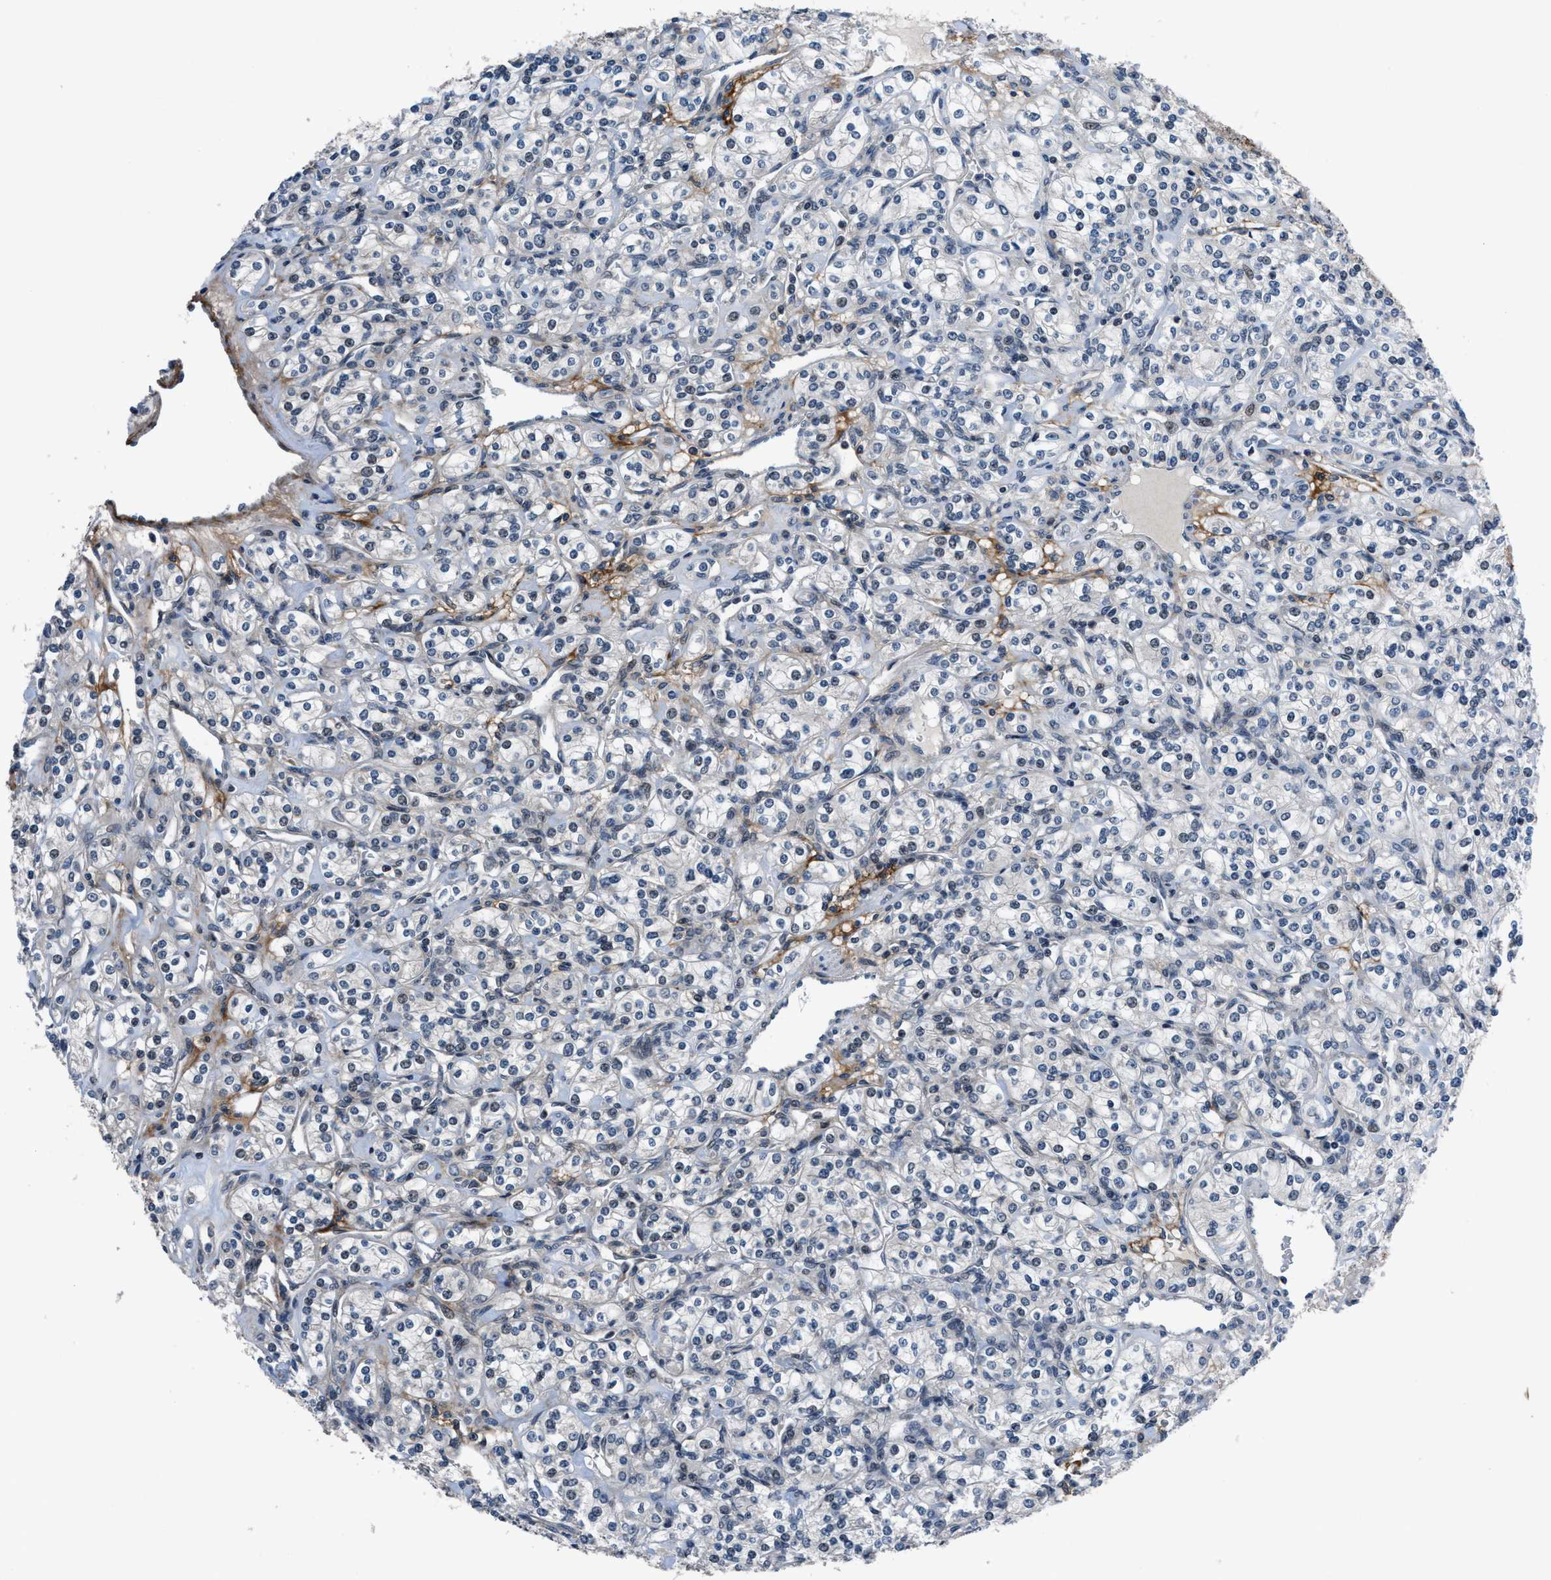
{"staining": {"intensity": "negative", "quantity": "none", "location": "none"}, "tissue": "renal cancer", "cell_type": "Tumor cells", "image_type": "cancer", "snomed": [{"axis": "morphology", "description": "Adenocarcinoma, NOS"}, {"axis": "topography", "description": "Kidney"}], "caption": "Renal cancer (adenocarcinoma) stained for a protein using IHC reveals no expression tumor cells.", "gene": "SETD5", "patient": {"sex": "male", "age": 77}}